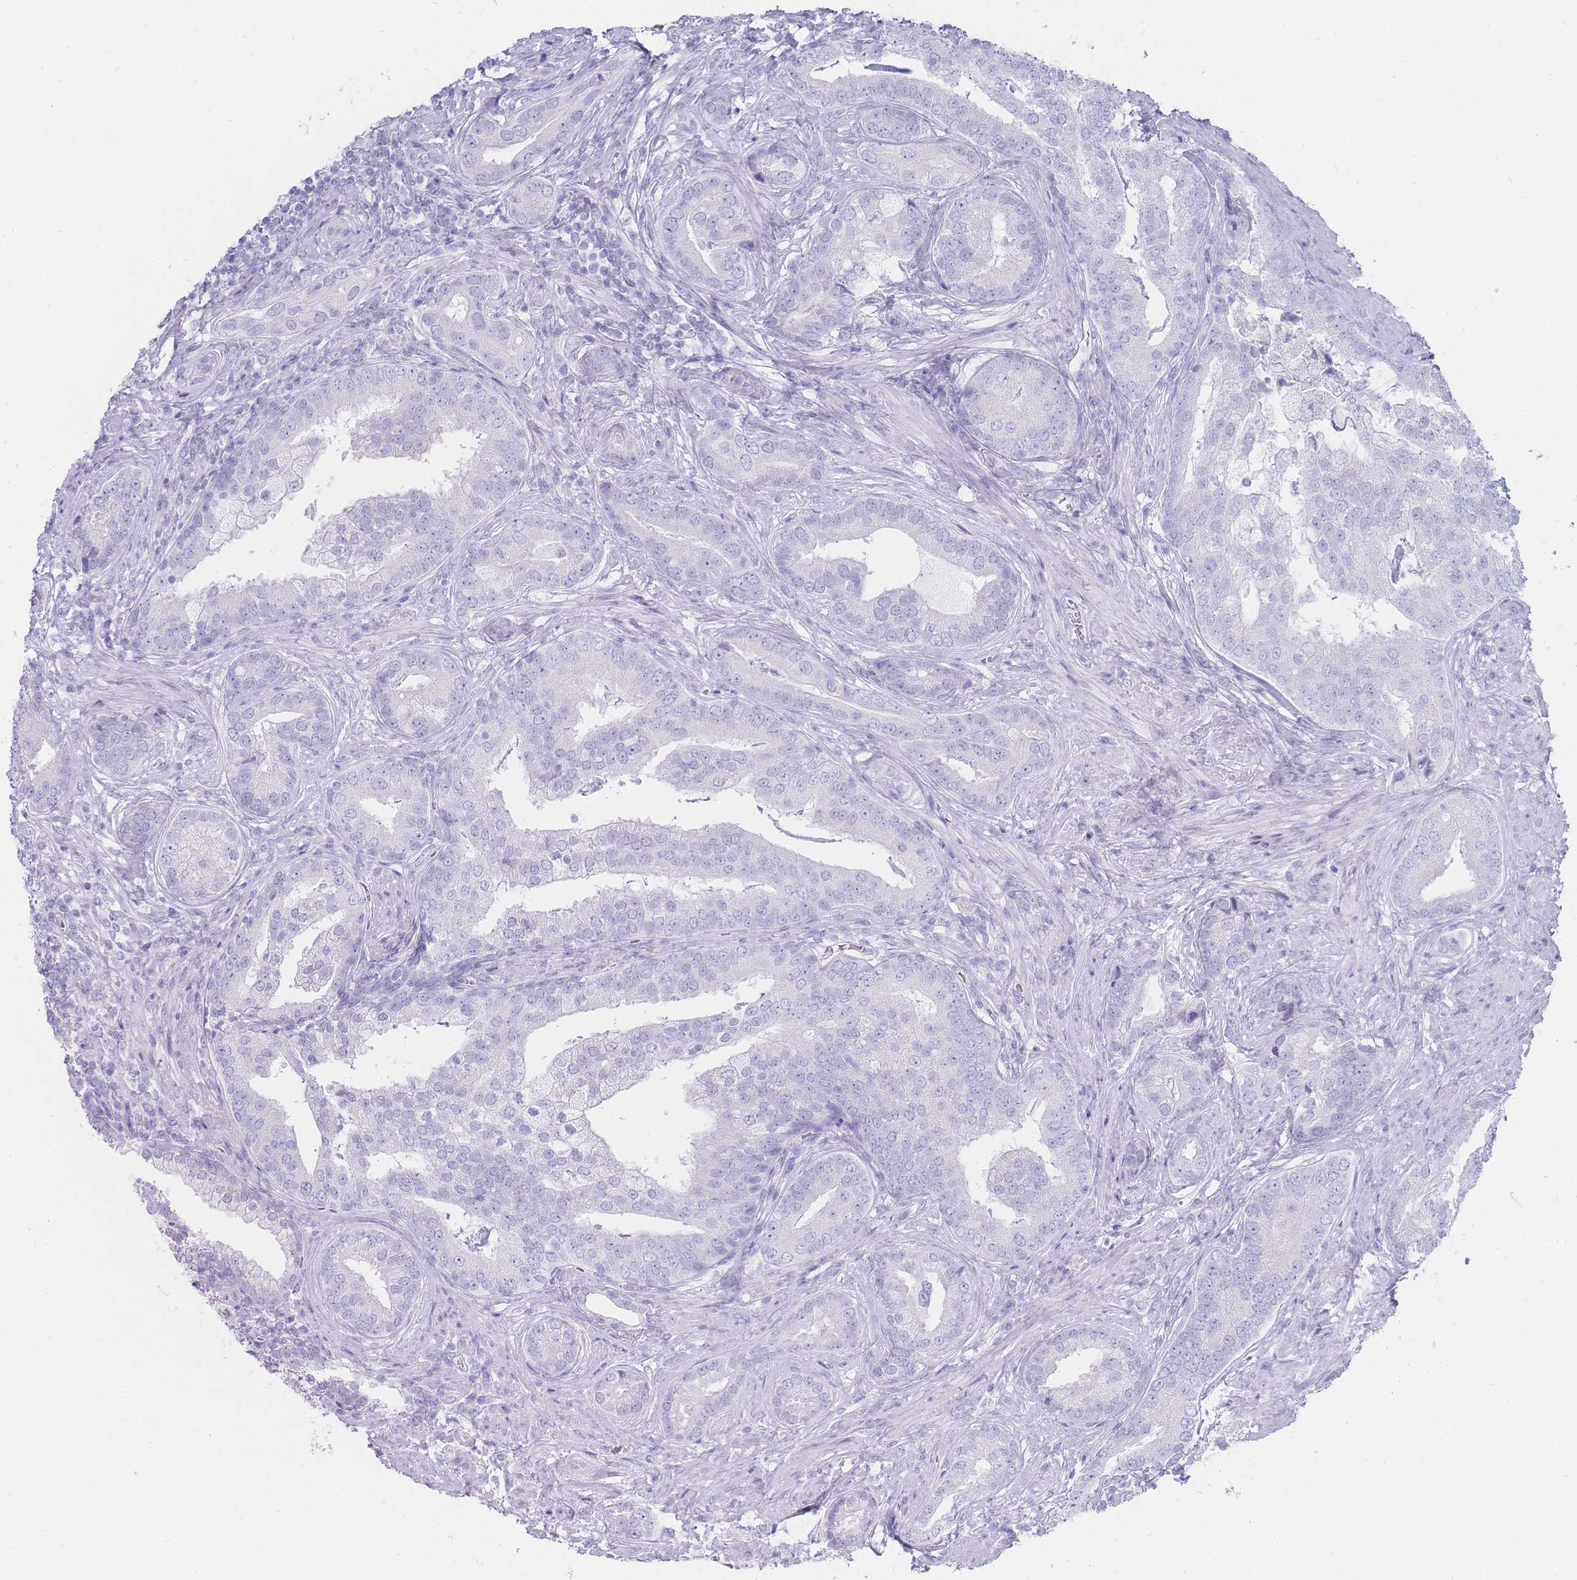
{"staining": {"intensity": "negative", "quantity": "none", "location": "none"}, "tissue": "prostate cancer", "cell_type": "Tumor cells", "image_type": "cancer", "snomed": [{"axis": "morphology", "description": "Adenocarcinoma, High grade"}, {"axis": "topography", "description": "Prostate"}], "caption": "High magnification brightfield microscopy of adenocarcinoma (high-grade) (prostate) stained with DAB (brown) and counterstained with hematoxylin (blue): tumor cells show no significant expression.", "gene": "HBG2", "patient": {"sex": "male", "age": 55}}